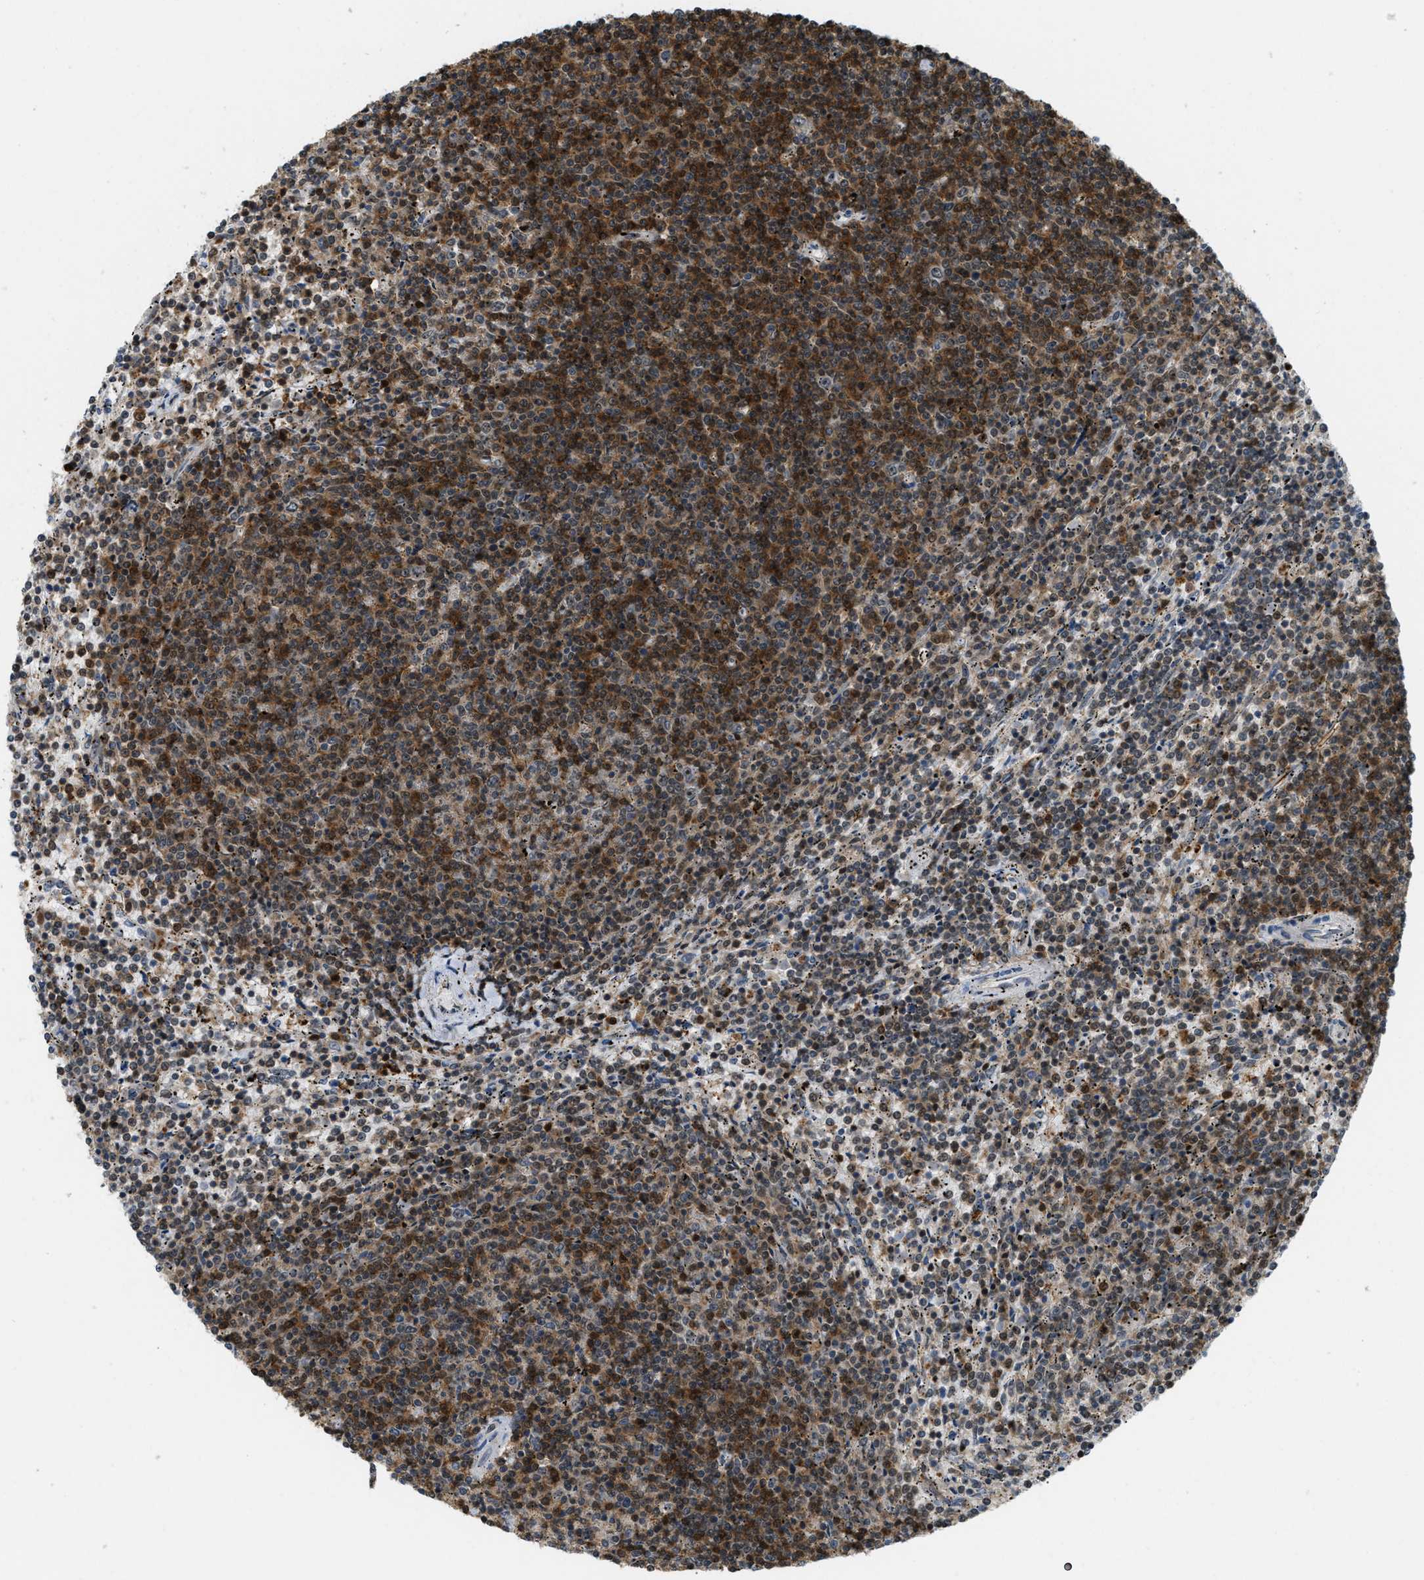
{"staining": {"intensity": "strong", "quantity": "25%-75%", "location": "cytoplasmic/membranous"}, "tissue": "lymphoma", "cell_type": "Tumor cells", "image_type": "cancer", "snomed": [{"axis": "morphology", "description": "Malignant lymphoma, non-Hodgkin's type, Low grade"}, {"axis": "topography", "description": "Spleen"}], "caption": "Immunohistochemical staining of low-grade malignant lymphoma, non-Hodgkin's type displays high levels of strong cytoplasmic/membranous protein staining in about 25%-75% of tumor cells. The protein is shown in brown color, while the nuclei are stained blue.", "gene": "E2F1", "patient": {"sex": "female", "age": 50}}